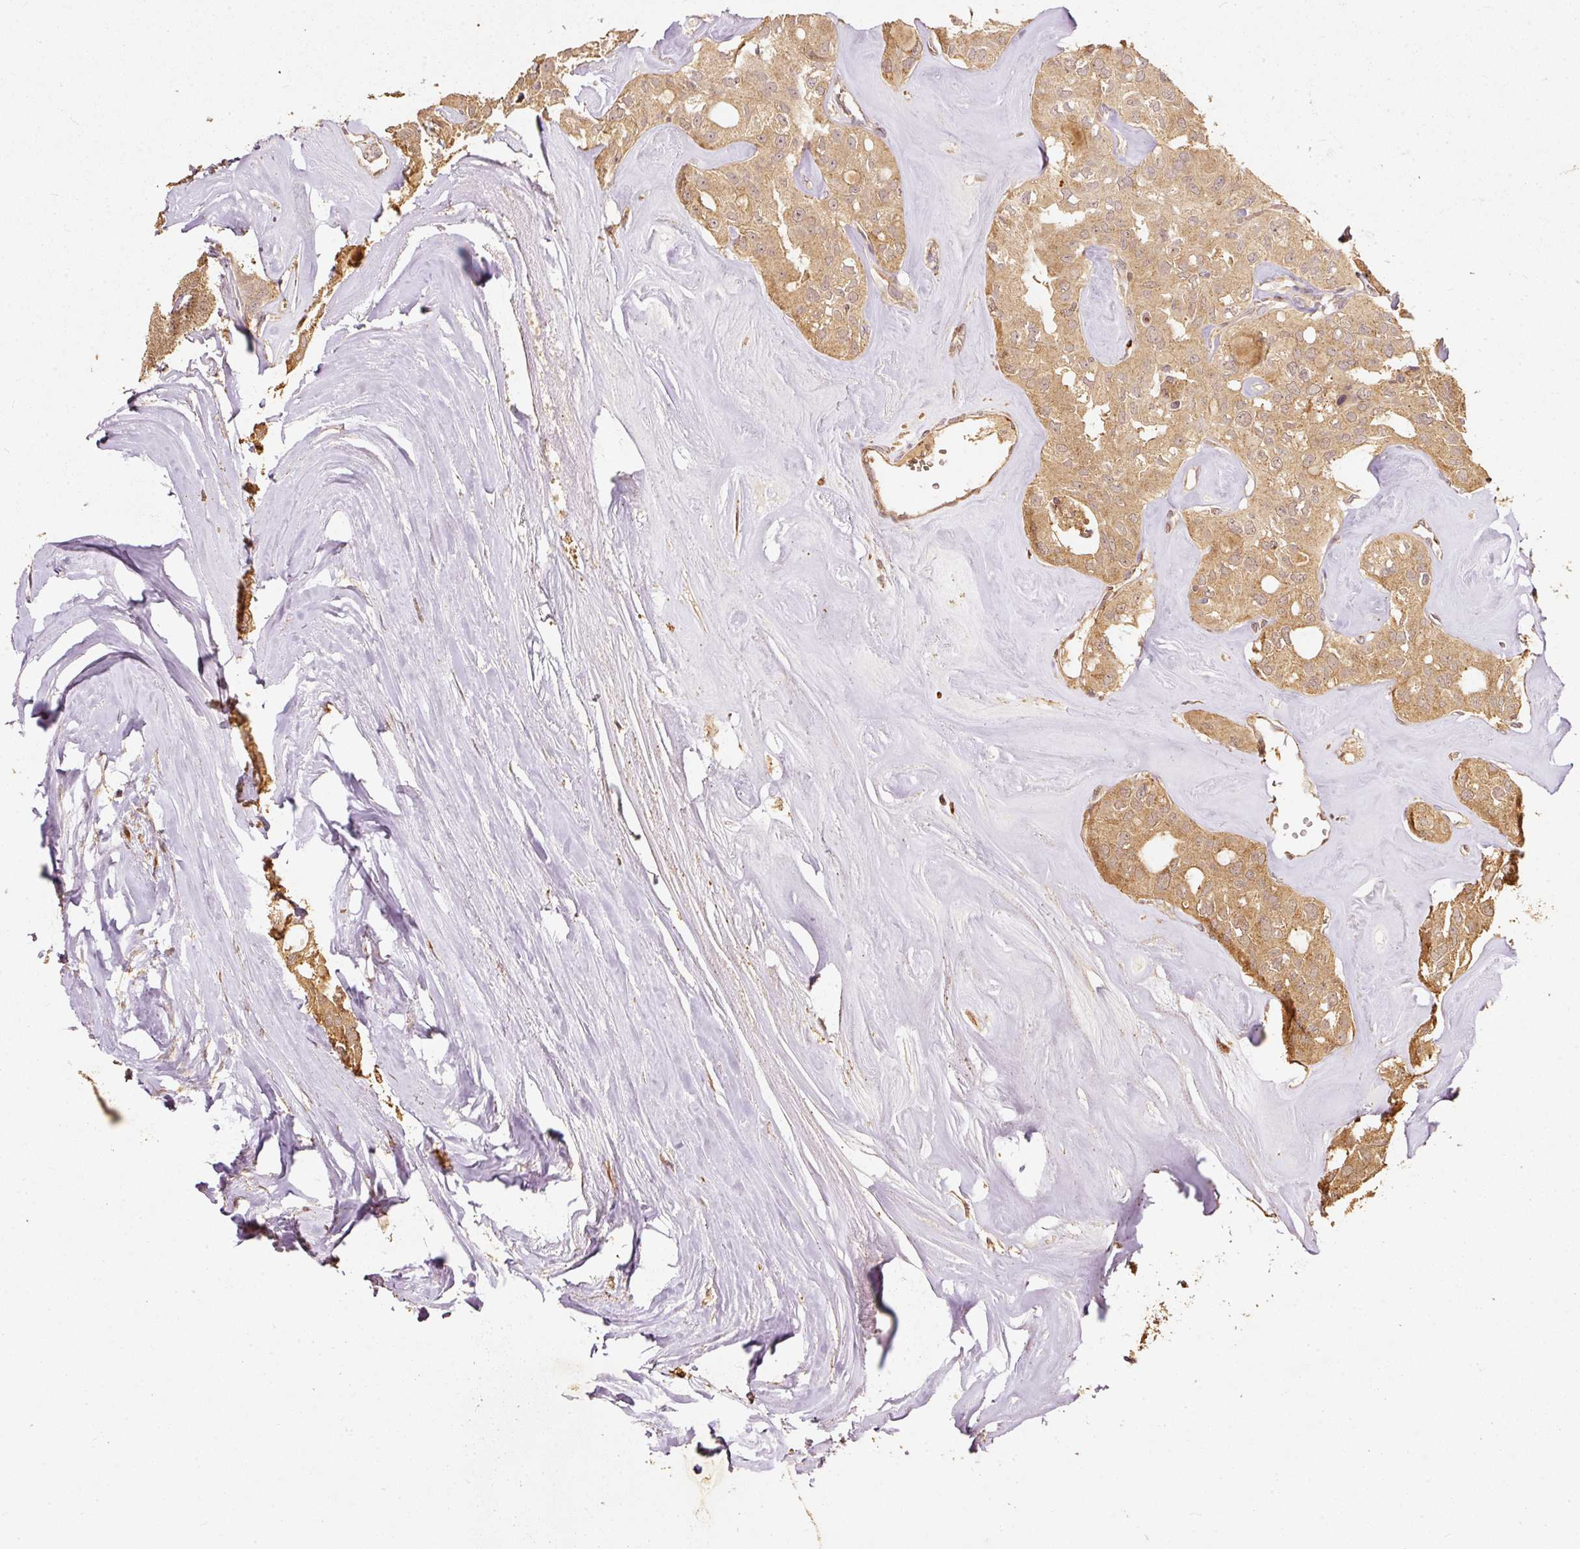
{"staining": {"intensity": "moderate", "quantity": ">75%", "location": "cytoplasmic/membranous"}, "tissue": "thyroid cancer", "cell_type": "Tumor cells", "image_type": "cancer", "snomed": [{"axis": "morphology", "description": "Follicular adenoma carcinoma, NOS"}, {"axis": "topography", "description": "Thyroid gland"}], "caption": "High-magnification brightfield microscopy of follicular adenoma carcinoma (thyroid) stained with DAB (3,3'-diaminobenzidine) (brown) and counterstained with hematoxylin (blue). tumor cells exhibit moderate cytoplasmic/membranous positivity is present in about>75% of cells.", "gene": "FUT8", "patient": {"sex": "male", "age": 75}}